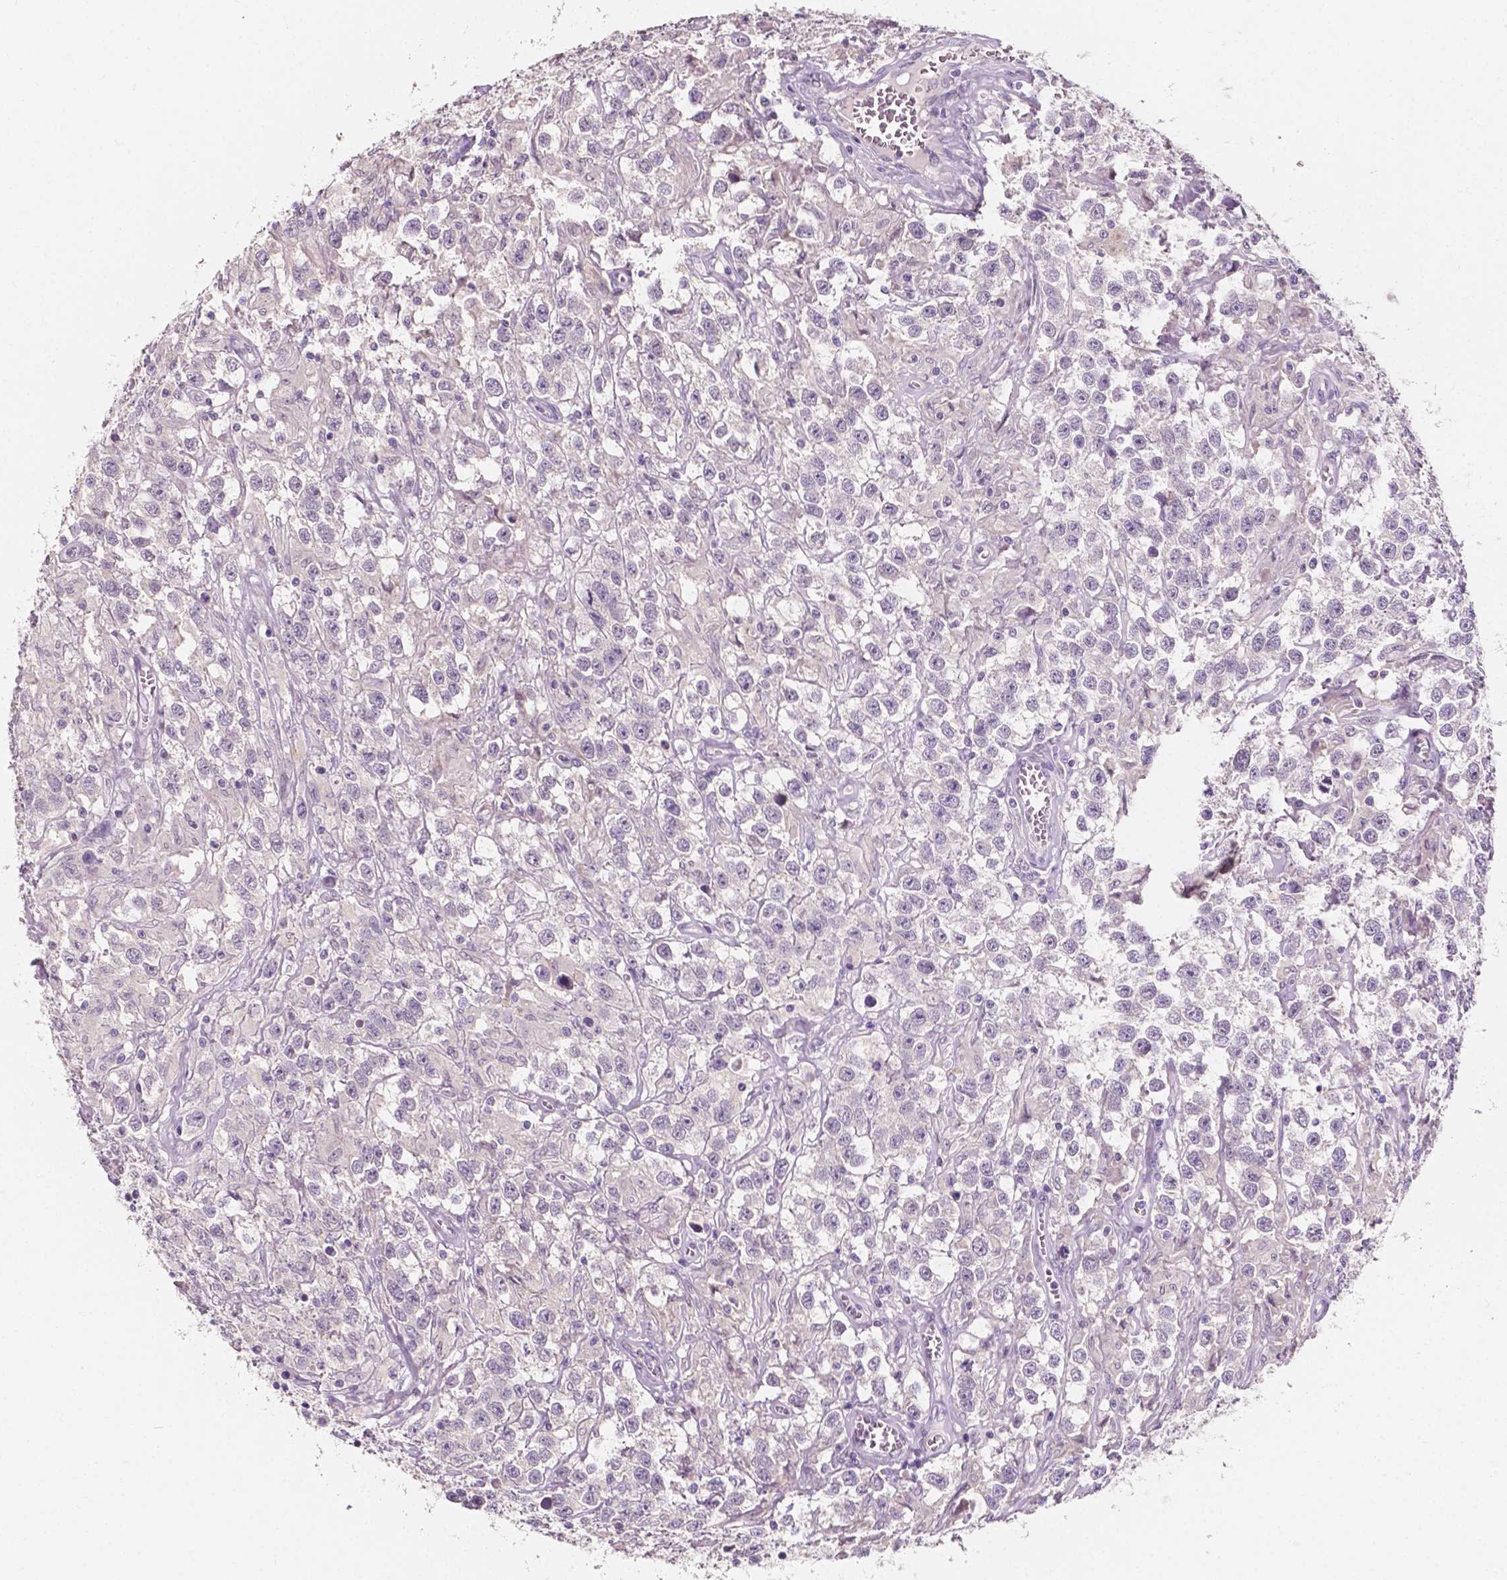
{"staining": {"intensity": "negative", "quantity": "none", "location": "none"}, "tissue": "testis cancer", "cell_type": "Tumor cells", "image_type": "cancer", "snomed": [{"axis": "morphology", "description": "Seminoma, NOS"}, {"axis": "topography", "description": "Testis"}], "caption": "Immunohistochemical staining of testis seminoma exhibits no significant staining in tumor cells.", "gene": "TAL1", "patient": {"sex": "male", "age": 43}}